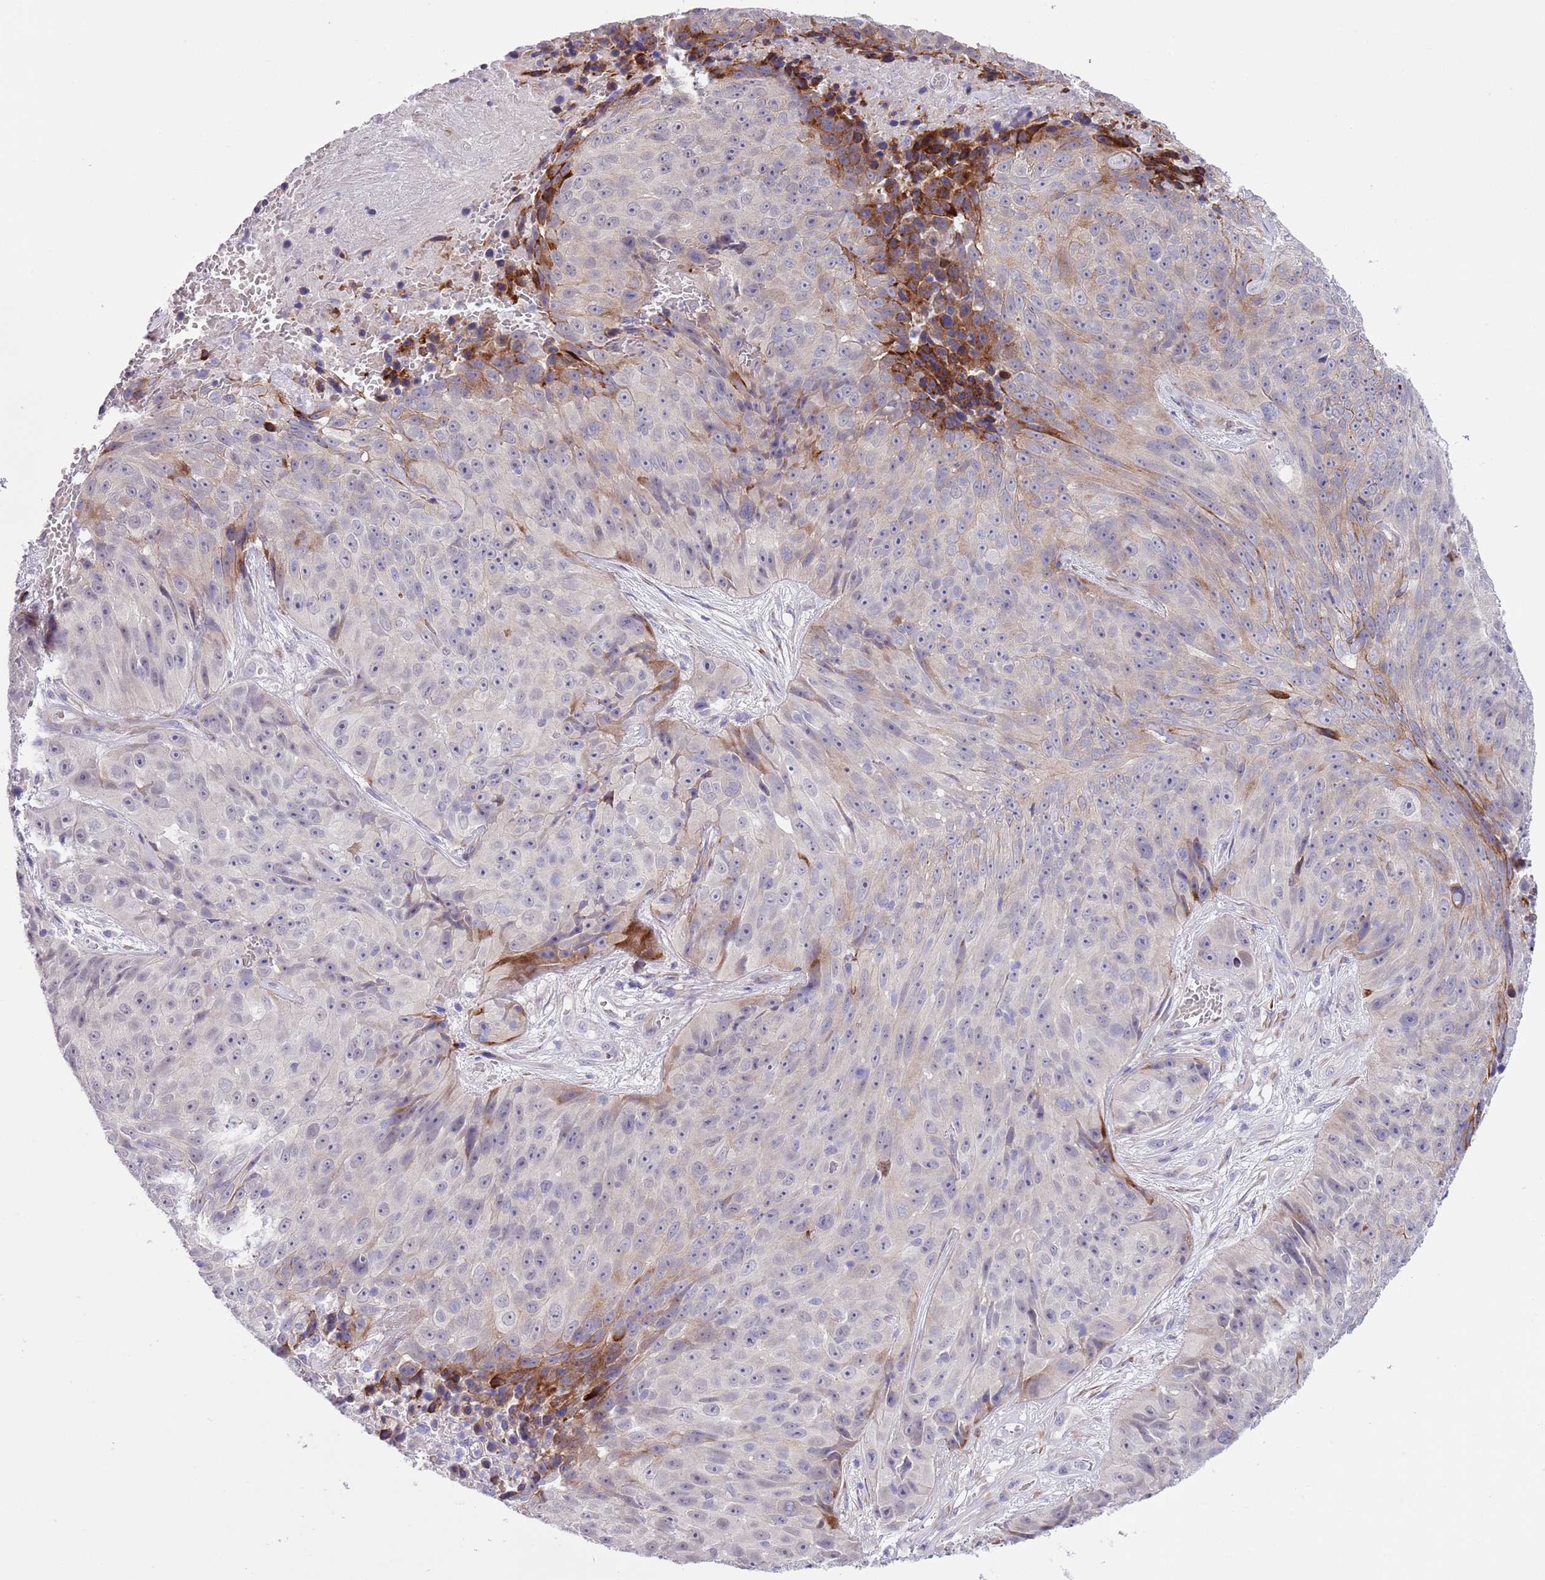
{"staining": {"intensity": "moderate", "quantity": "<25%", "location": "cytoplasmic/membranous"}, "tissue": "skin cancer", "cell_type": "Tumor cells", "image_type": "cancer", "snomed": [{"axis": "morphology", "description": "Squamous cell carcinoma, NOS"}, {"axis": "topography", "description": "Skin"}], "caption": "Protein staining by immunohistochemistry (IHC) demonstrates moderate cytoplasmic/membranous positivity in approximately <25% of tumor cells in squamous cell carcinoma (skin).", "gene": "MRPL32", "patient": {"sex": "female", "age": 87}}